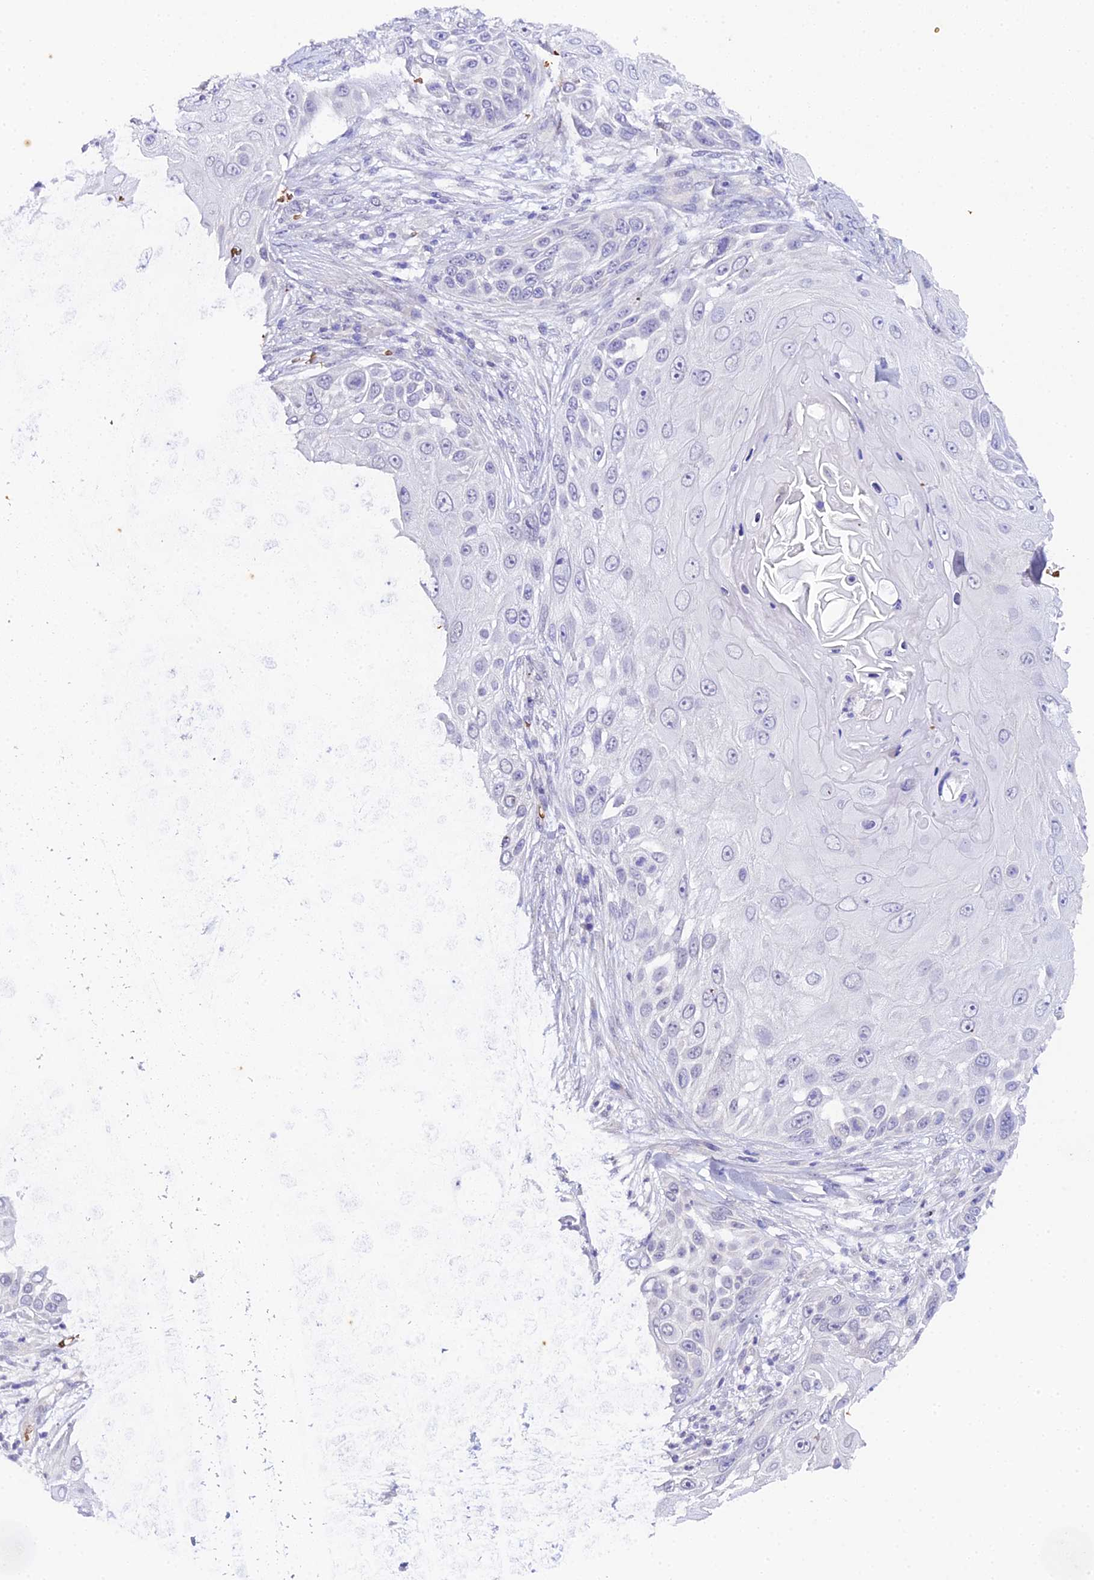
{"staining": {"intensity": "negative", "quantity": "none", "location": "none"}, "tissue": "skin cancer", "cell_type": "Tumor cells", "image_type": "cancer", "snomed": [{"axis": "morphology", "description": "Squamous cell carcinoma, NOS"}, {"axis": "topography", "description": "Skin"}], "caption": "DAB (3,3'-diaminobenzidine) immunohistochemical staining of human skin squamous cell carcinoma exhibits no significant expression in tumor cells.", "gene": "CFAP45", "patient": {"sex": "female", "age": 44}}